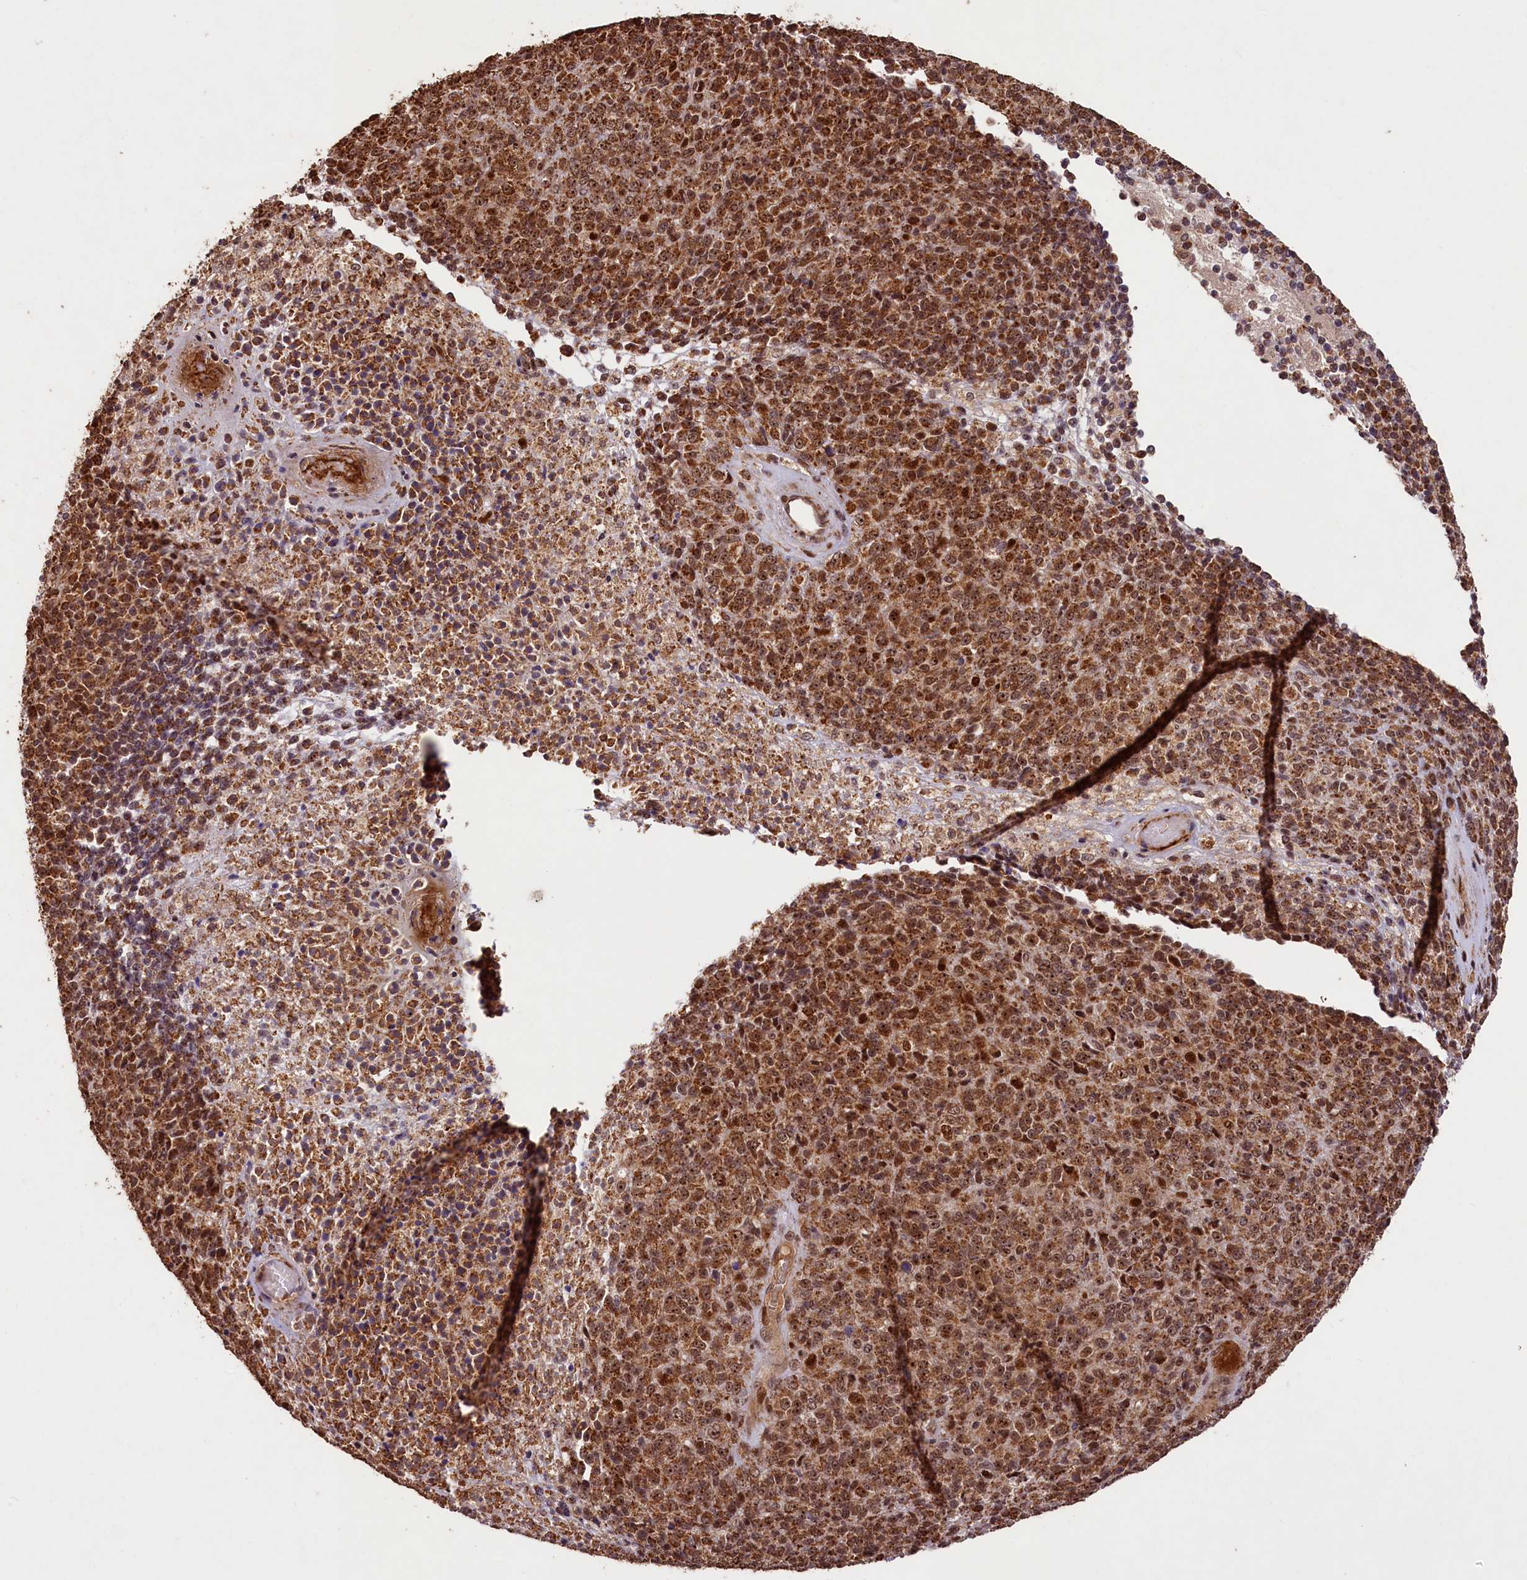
{"staining": {"intensity": "strong", "quantity": ">75%", "location": "cytoplasmic/membranous,nuclear"}, "tissue": "melanoma", "cell_type": "Tumor cells", "image_type": "cancer", "snomed": [{"axis": "morphology", "description": "Malignant melanoma, Metastatic site"}, {"axis": "topography", "description": "Brain"}], "caption": "Approximately >75% of tumor cells in human malignant melanoma (metastatic site) show strong cytoplasmic/membranous and nuclear protein expression as visualized by brown immunohistochemical staining.", "gene": "SHPRH", "patient": {"sex": "female", "age": 56}}